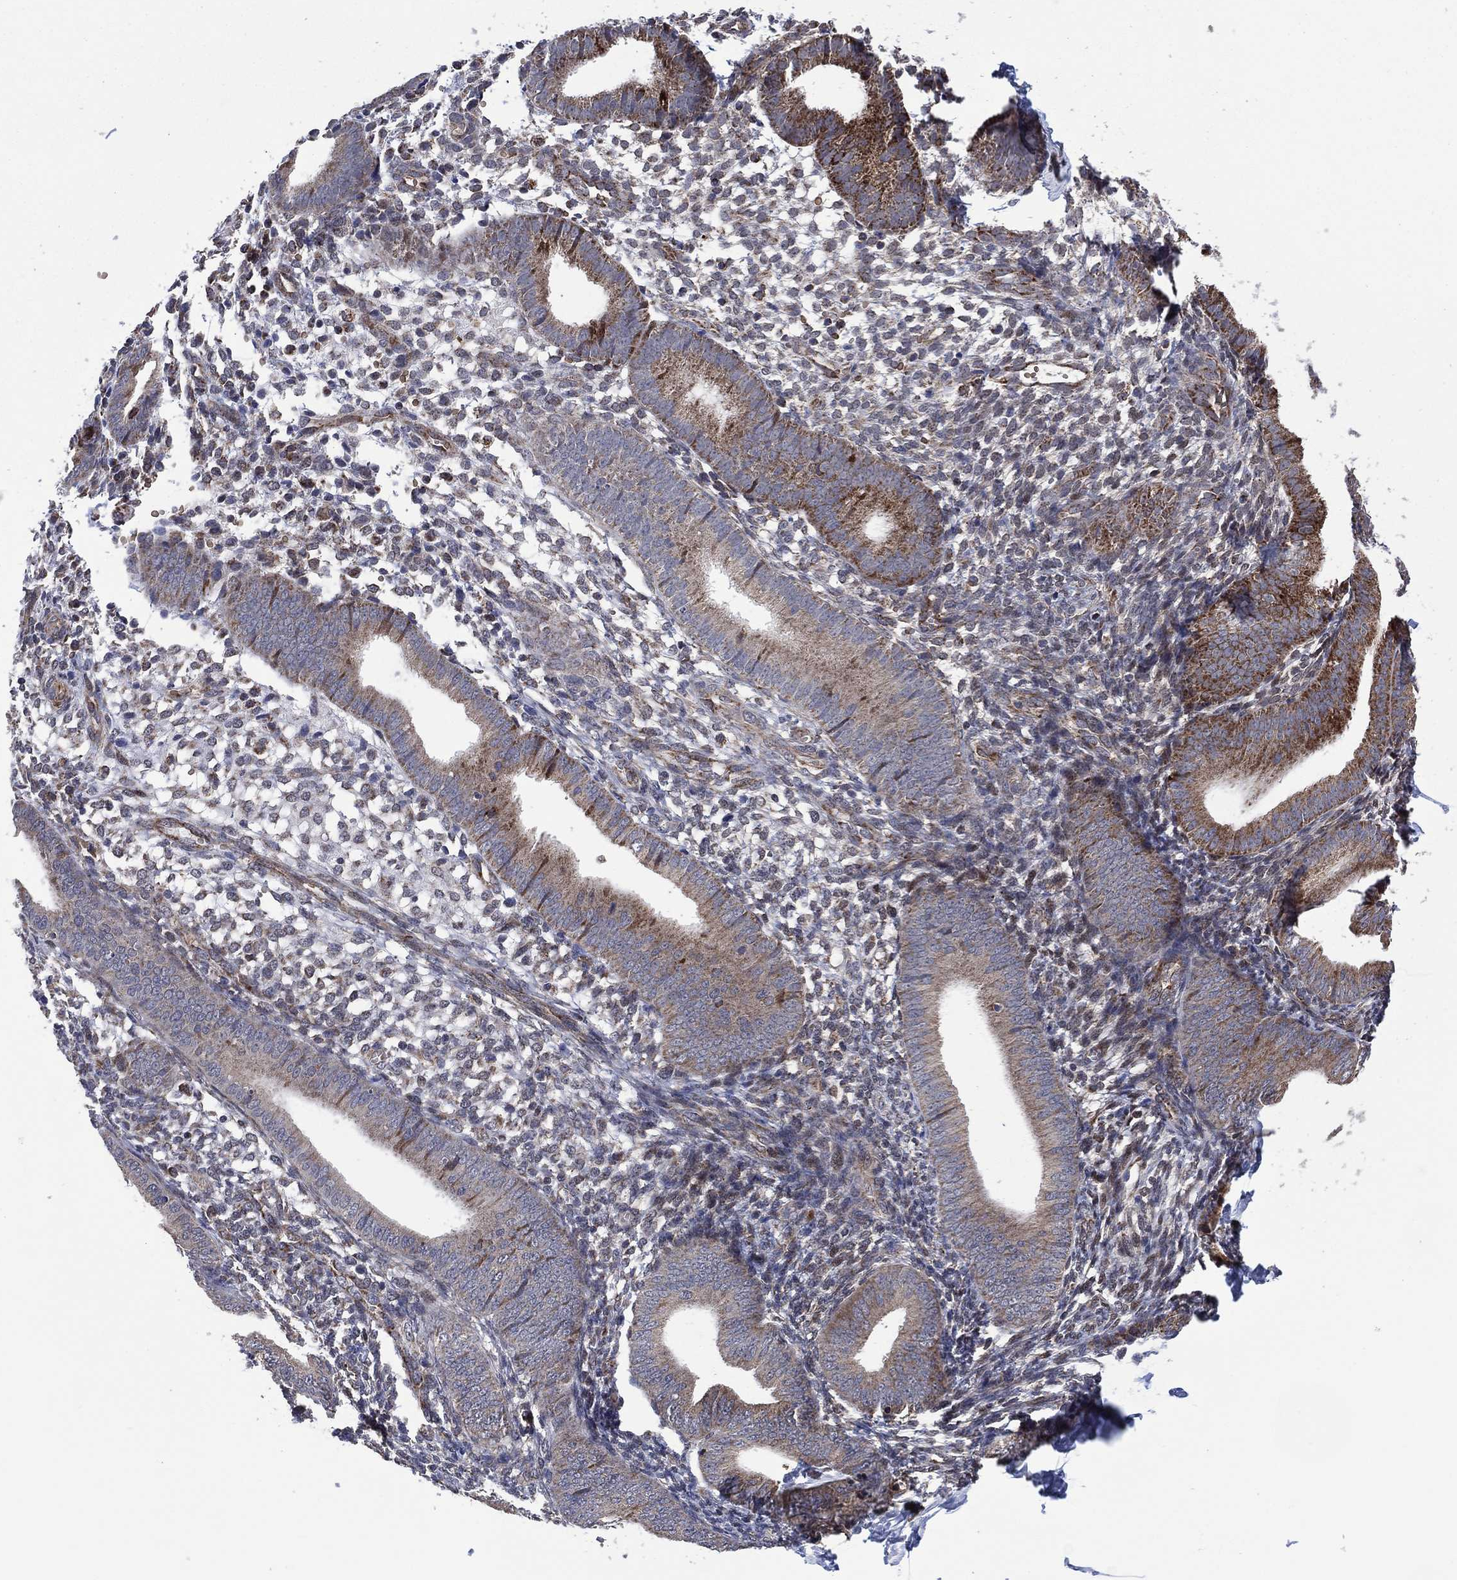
{"staining": {"intensity": "negative", "quantity": "none", "location": "none"}, "tissue": "endometrium", "cell_type": "Cells in endometrial stroma", "image_type": "normal", "snomed": [{"axis": "morphology", "description": "Normal tissue, NOS"}, {"axis": "topography", "description": "Endometrium"}], "caption": "Immunohistochemistry (IHC) of unremarkable human endometrium reveals no expression in cells in endometrial stroma.", "gene": "HTD2", "patient": {"sex": "female", "age": 39}}